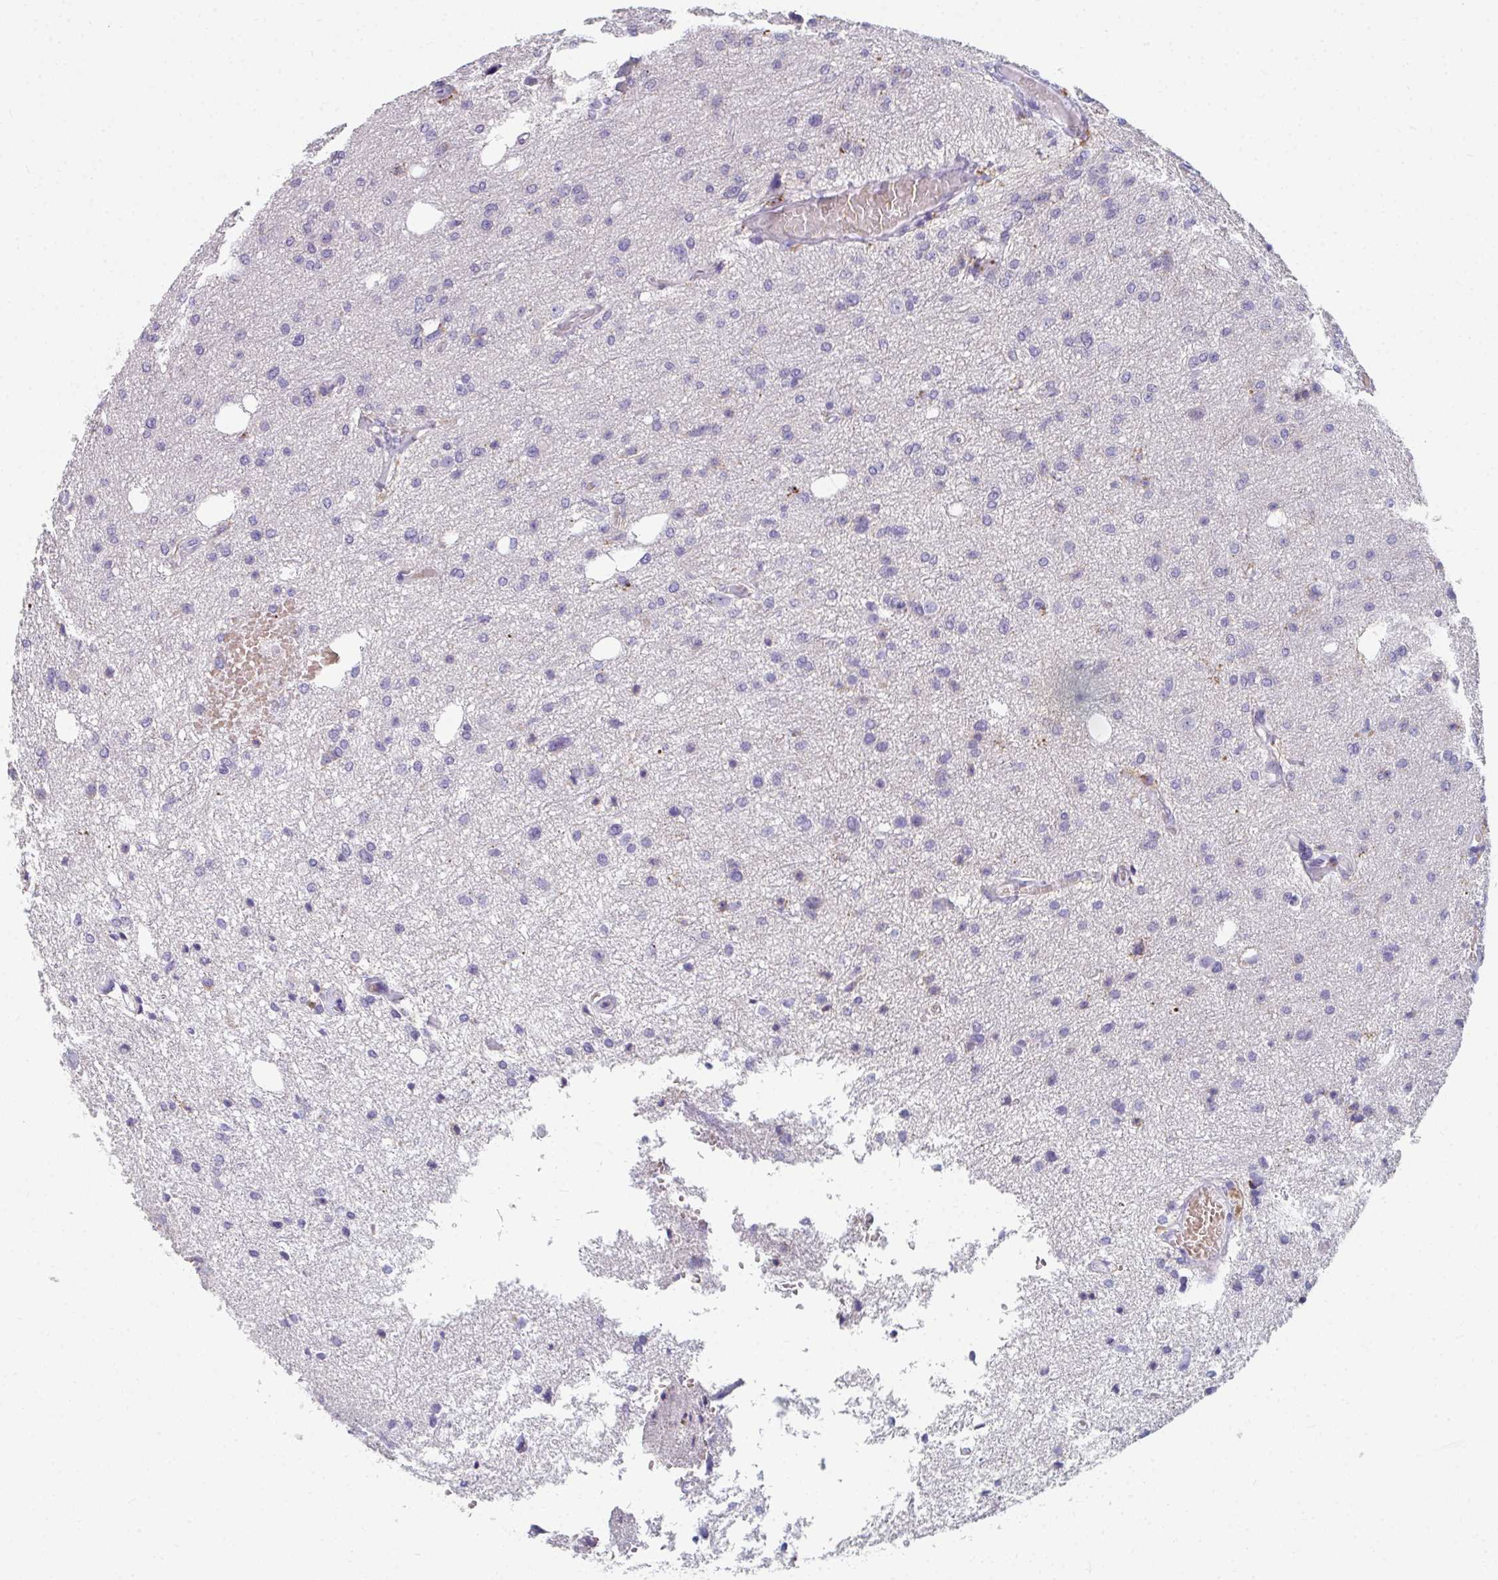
{"staining": {"intensity": "negative", "quantity": "none", "location": "none"}, "tissue": "glioma", "cell_type": "Tumor cells", "image_type": "cancer", "snomed": [{"axis": "morphology", "description": "Glioma, malignant, Low grade"}, {"axis": "topography", "description": "Brain"}], "caption": "Photomicrograph shows no significant protein positivity in tumor cells of malignant glioma (low-grade).", "gene": "EIF1AD", "patient": {"sex": "male", "age": 26}}